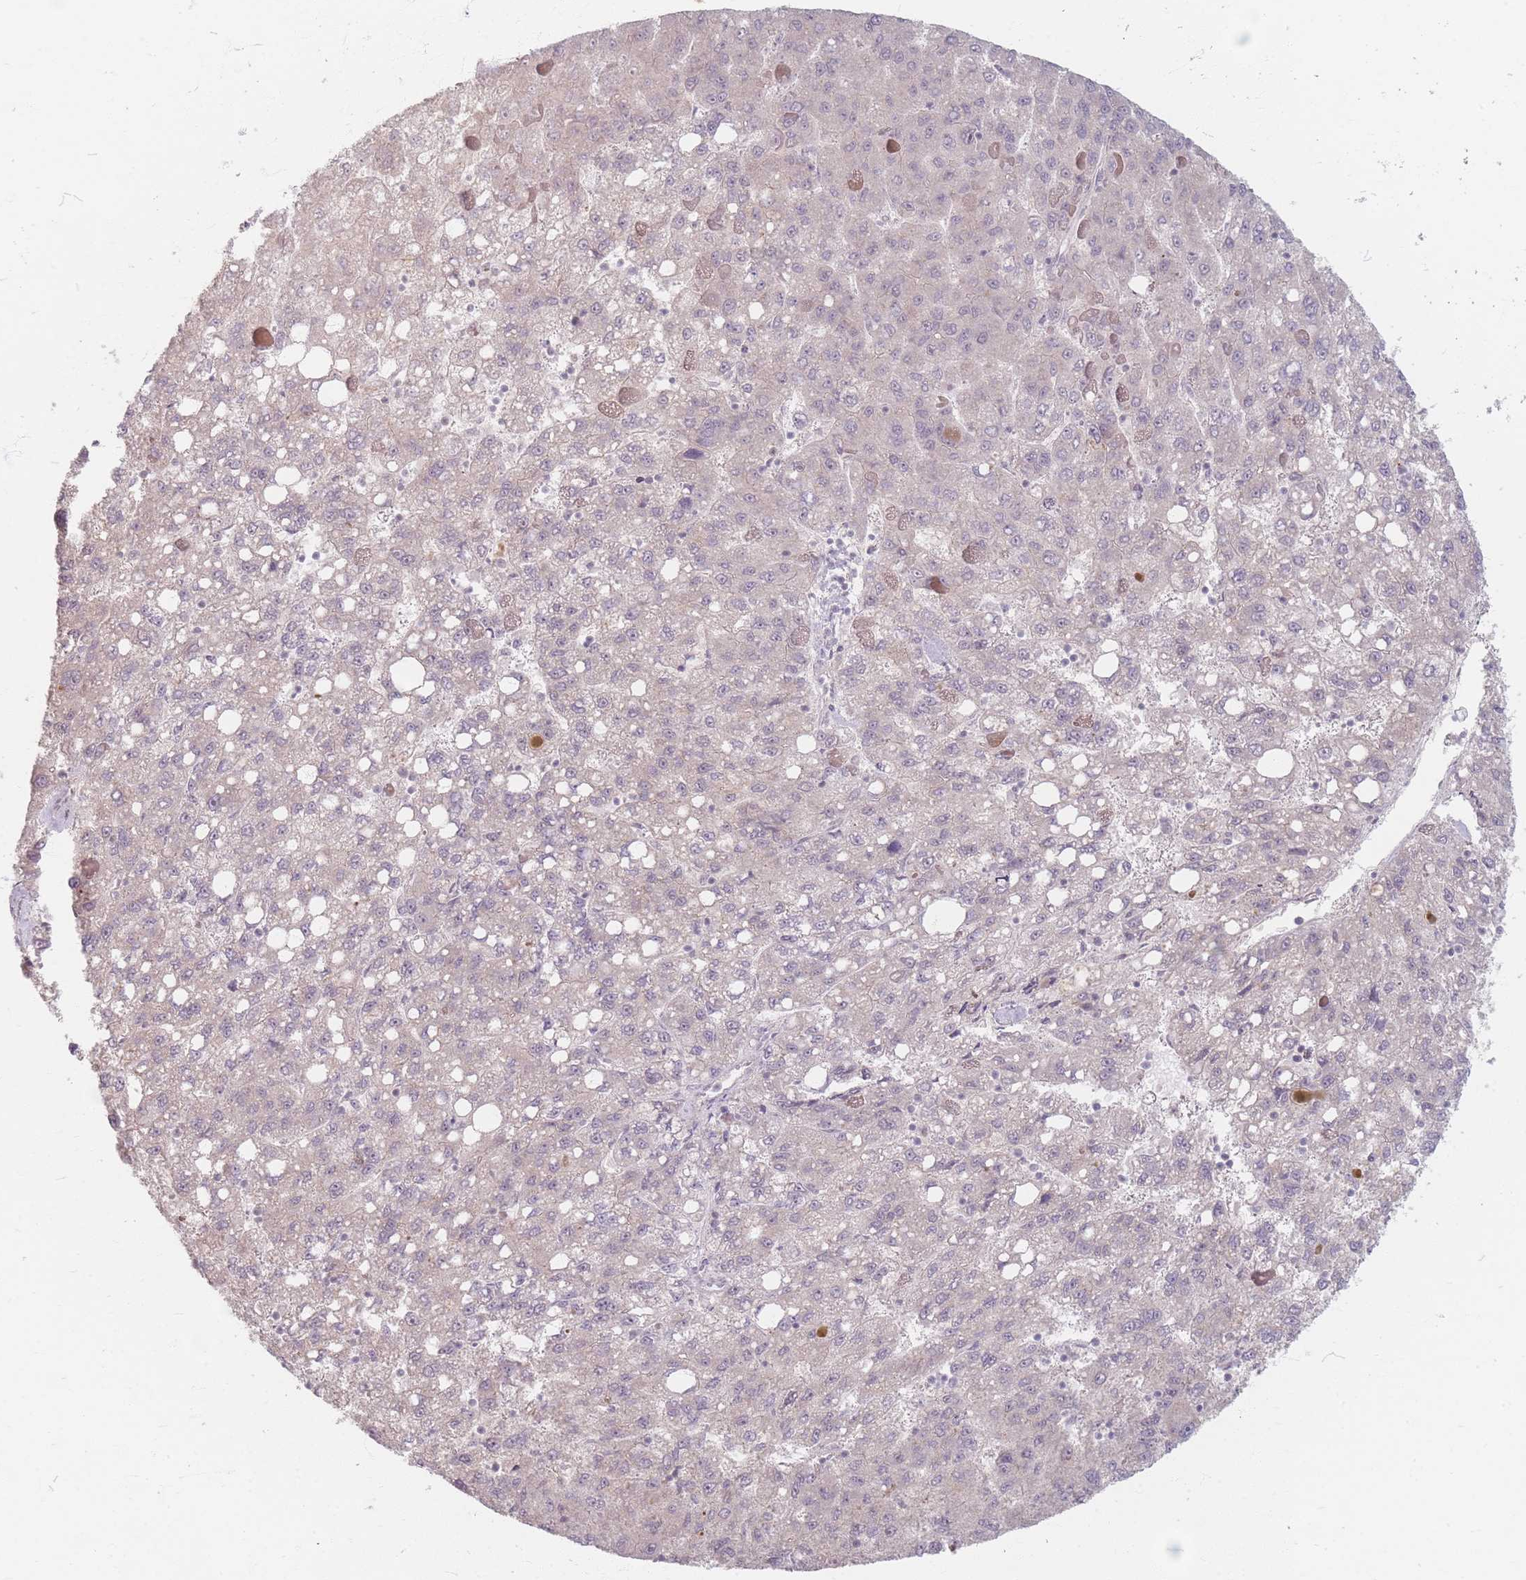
{"staining": {"intensity": "negative", "quantity": "none", "location": "none"}, "tissue": "liver cancer", "cell_type": "Tumor cells", "image_type": "cancer", "snomed": [{"axis": "morphology", "description": "Carcinoma, Hepatocellular, NOS"}, {"axis": "topography", "description": "Liver"}], "caption": "An image of human liver cancer (hepatocellular carcinoma) is negative for staining in tumor cells.", "gene": "GABRA6", "patient": {"sex": "female", "age": 82}}